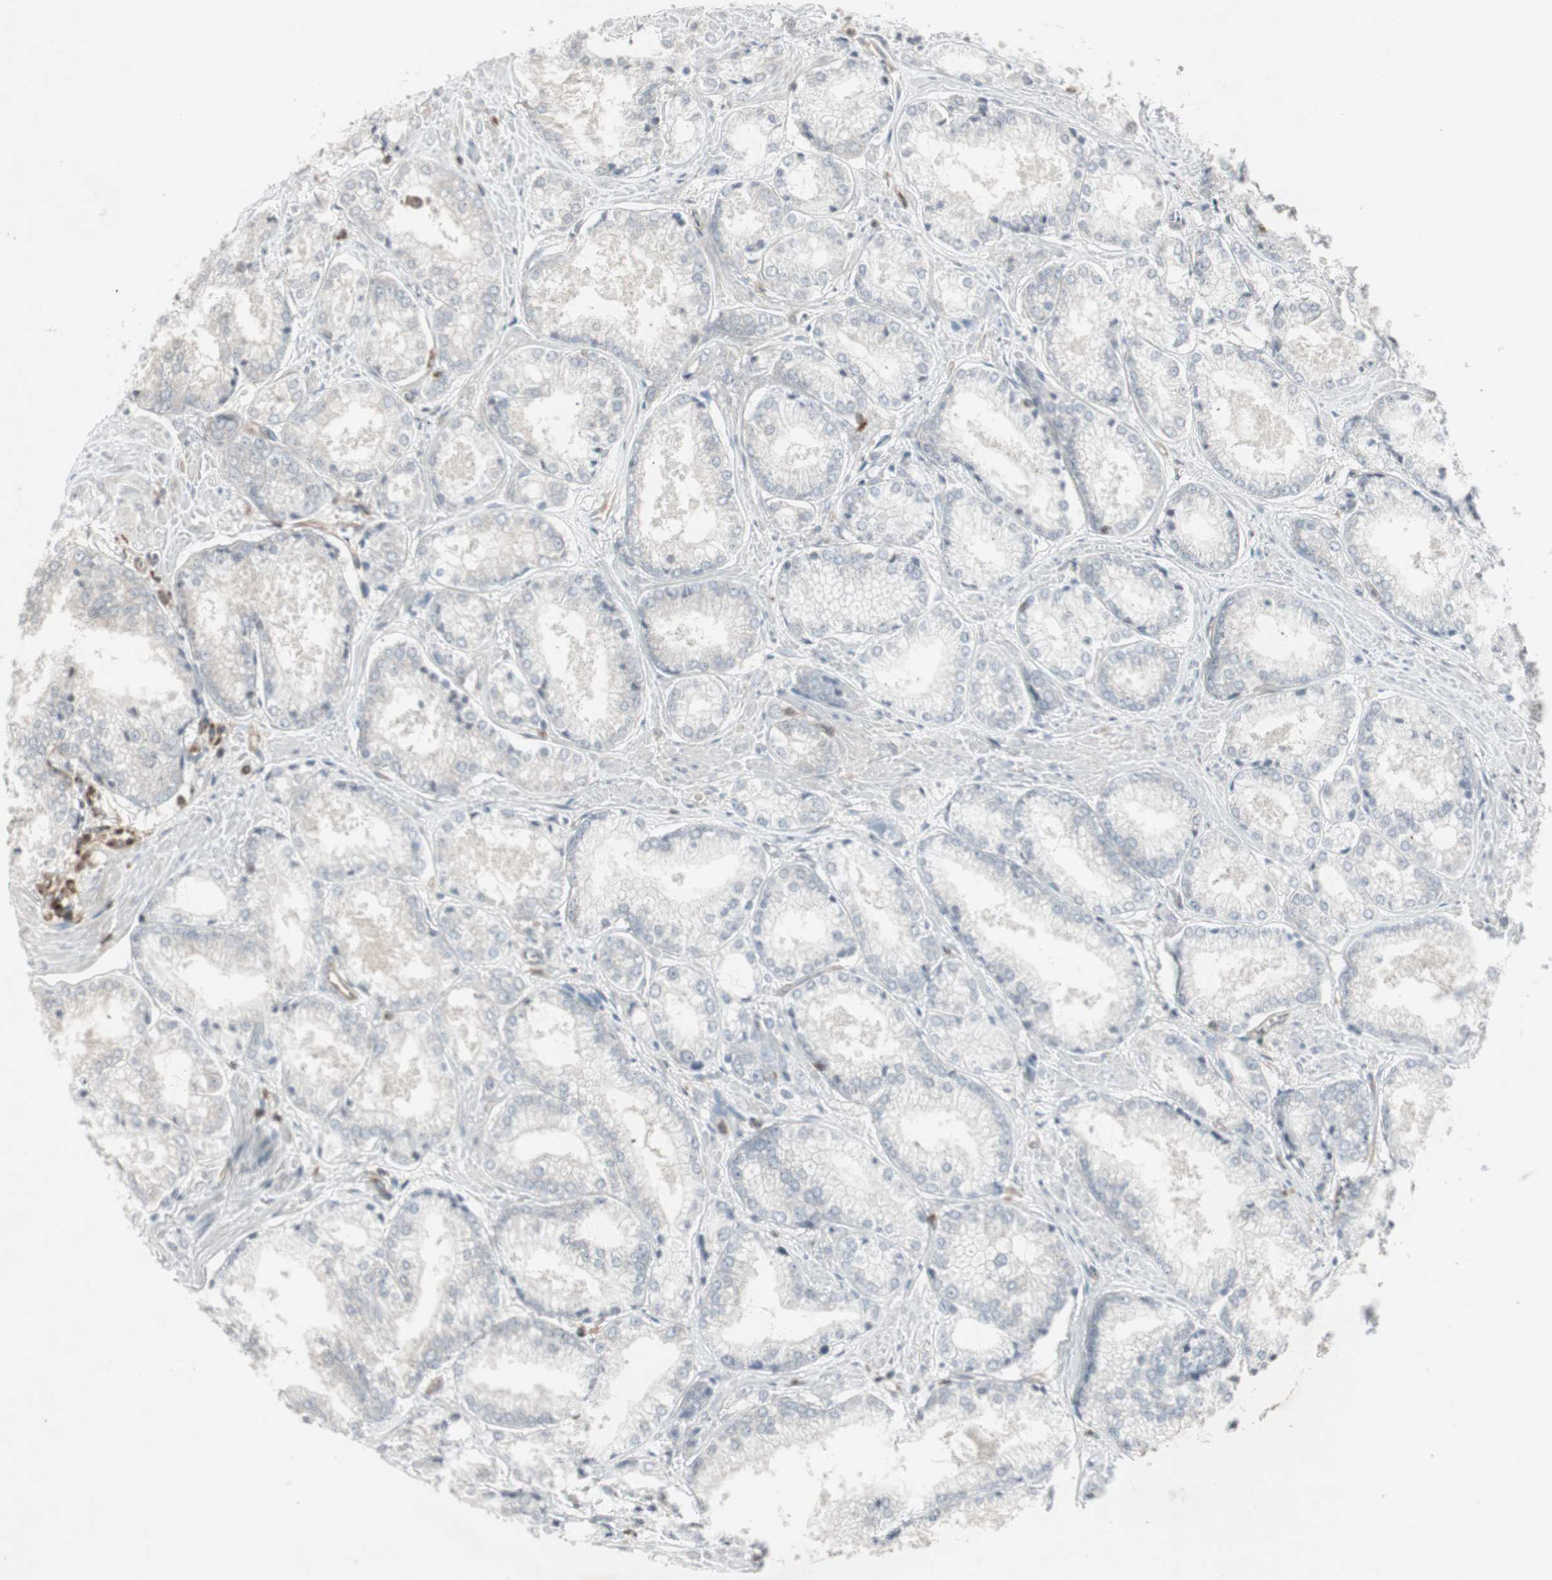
{"staining": {"intensity": "negative", "quantity": "none", "location": "none"}, "tissue": "prostate cancer", "cell_type": "Tumor cells", "image_type": "cancer", "snomed": [{"axis": "morphology", "description": "Adenocarcinoma, Low grade"}, {"axis": "topography", "description": "Prostate"}], "caption": "High magnification brightfield microscopy of prostate cancer stained with DAB (brown) and counterstained with hematoxylin (blue): tumor cells show no significant staining. (Brightfield microscopy of DAB (3,3'-diaminobenzidine) immunohistochemistry at high magnification).", "gene": "ARHGEF1", "patient": {"sex": "male", "age": 64}}